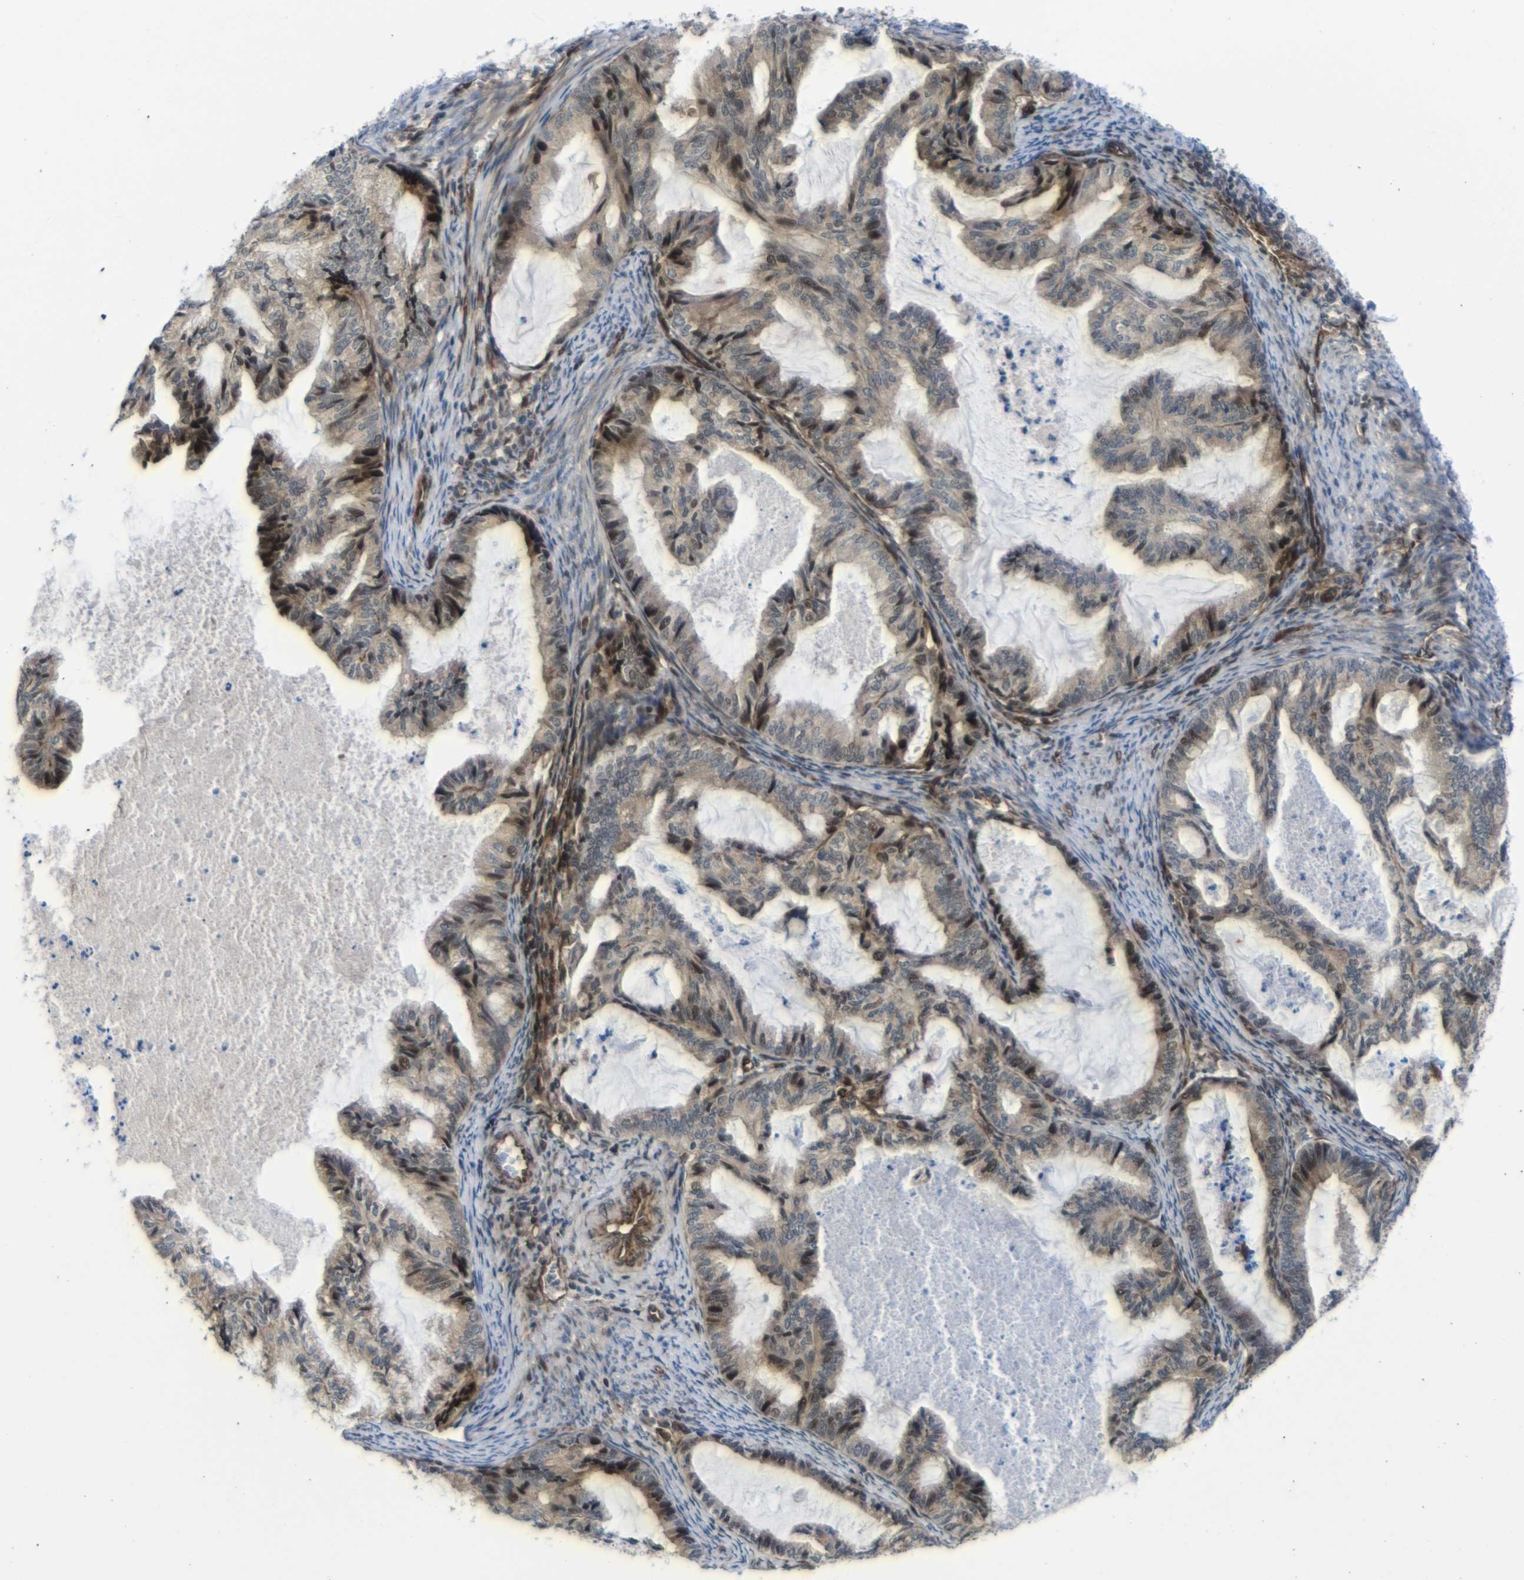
{"staining": {"intensity": "moderate", "quantity": ">75%", "location": "cytoplasmic/membranous,nuclear"}, "tissue": "cervical cancer", "cell_type": "Tumor cells", "image_type": "cancer", "snomed": [{"axis": "morphology", "description": "Normal tissue, NOS"}, {"axis": "morphology", "description": "Adenocarcinoma, NOS"}, {"axis": "topography", "description": "Cervix"}, {"axis": "topography", "description": "Endometrium"}], "caption": "Moderate cytoplasmic/membranous and nuclear protein positivity is seen in approximately >75% of tumor cells in cervical cancer (adenocarcinoma). Nuclei are stained in blue.", "gene": "PARP14", "patient": {"sex": "female", "age": 86}}